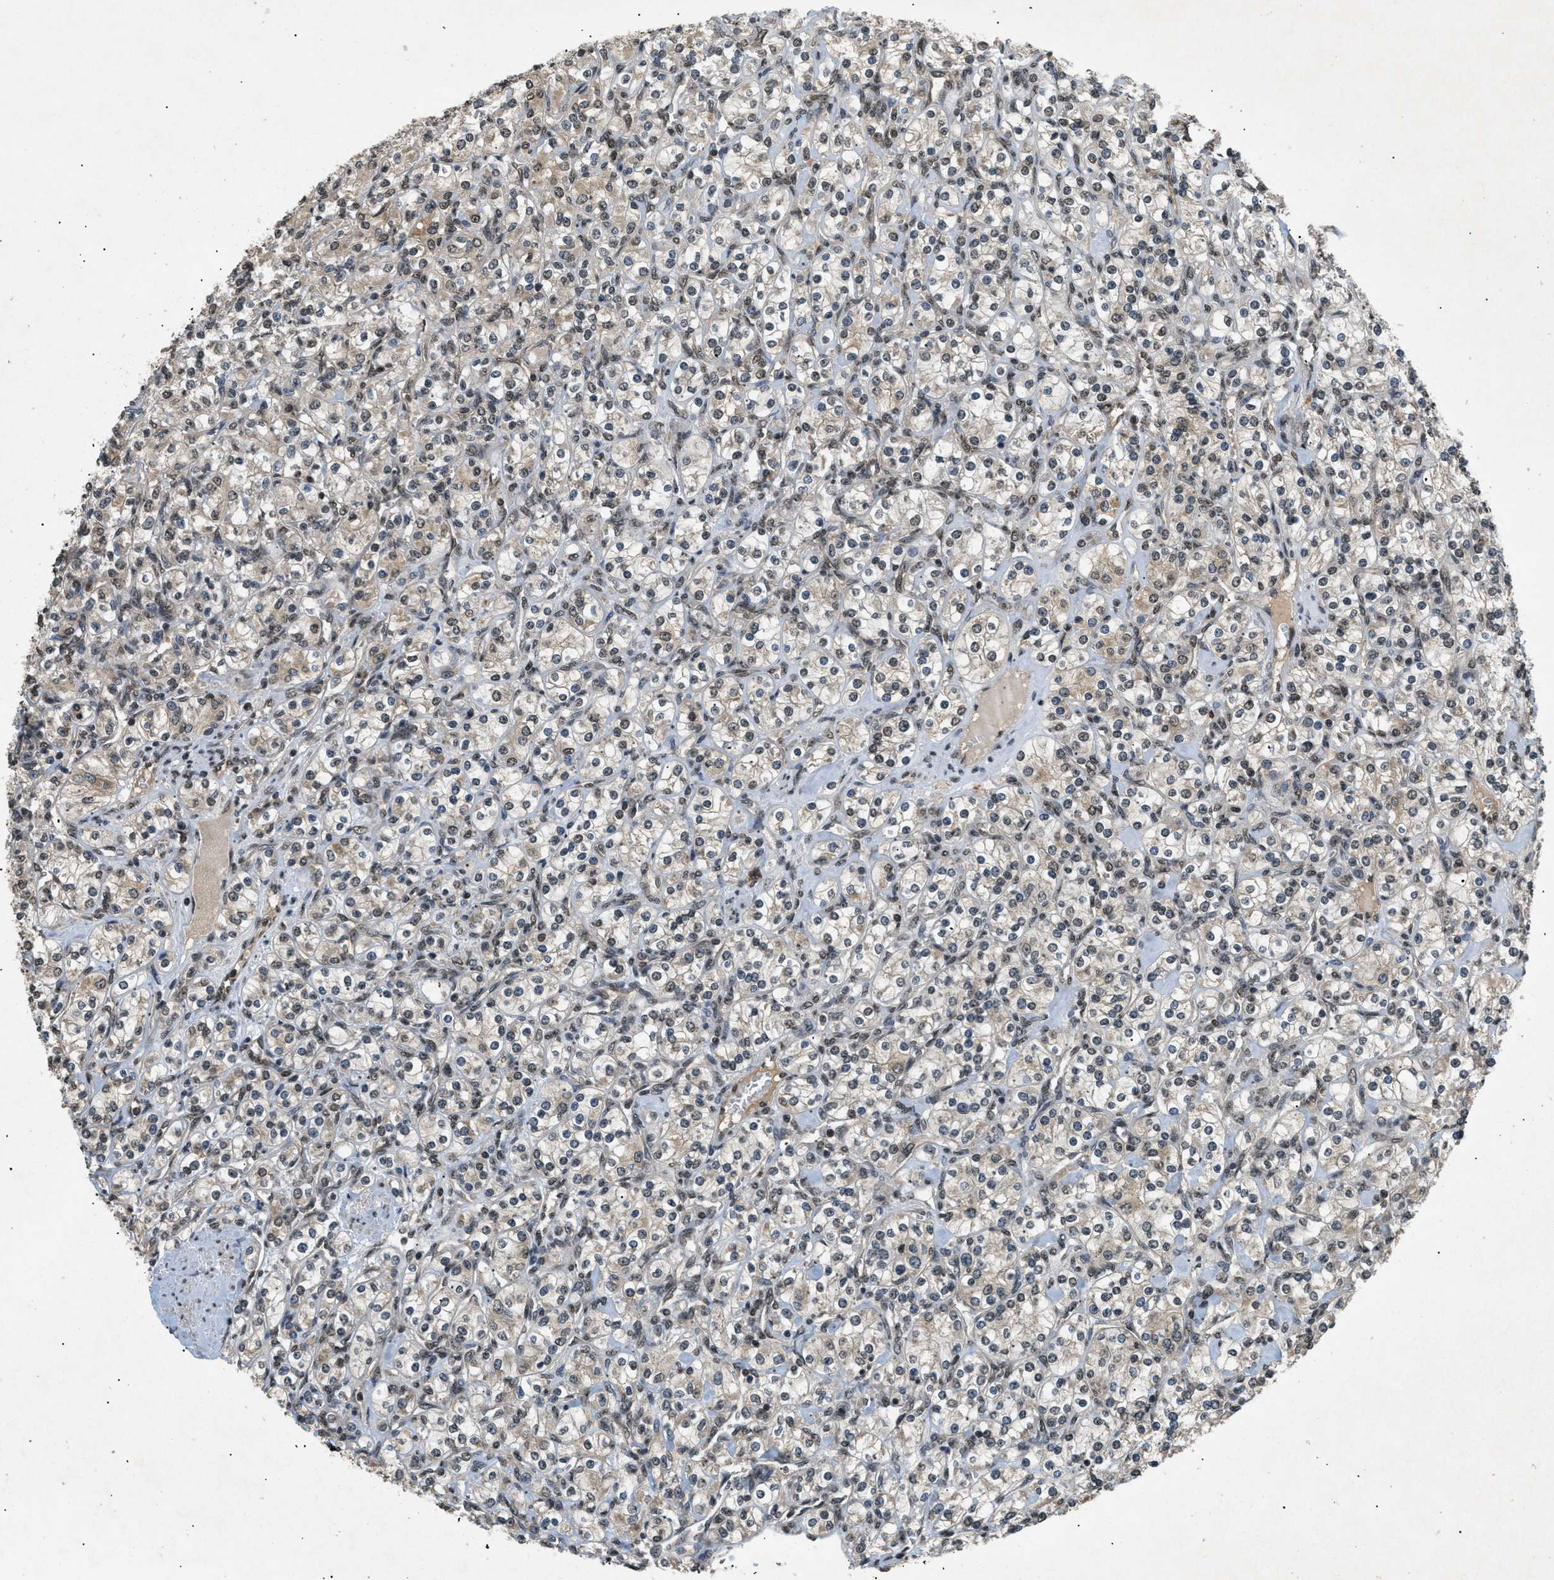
{"staining": {"intensity": "weak", "quantity": "25%-75%", "location": "nuclear"}, "tissue": "renal cancer", "cell_type": "Tumor cells", "image_type": "cancer", "snomed": [{"axis": "morphology", "description": "Adenocarcinoma, NOS"}, {"axis": "topography", "description": "Kidney"}], "caption": "IHC image of renal cancer (adenocarcinoma) stained for a protein (brown), which shows low levels of weak nuclear positivity in about 25%-75% of tumor cells.", "gene": "RBM5", "patient": {"sex": "male", "age": 77}}